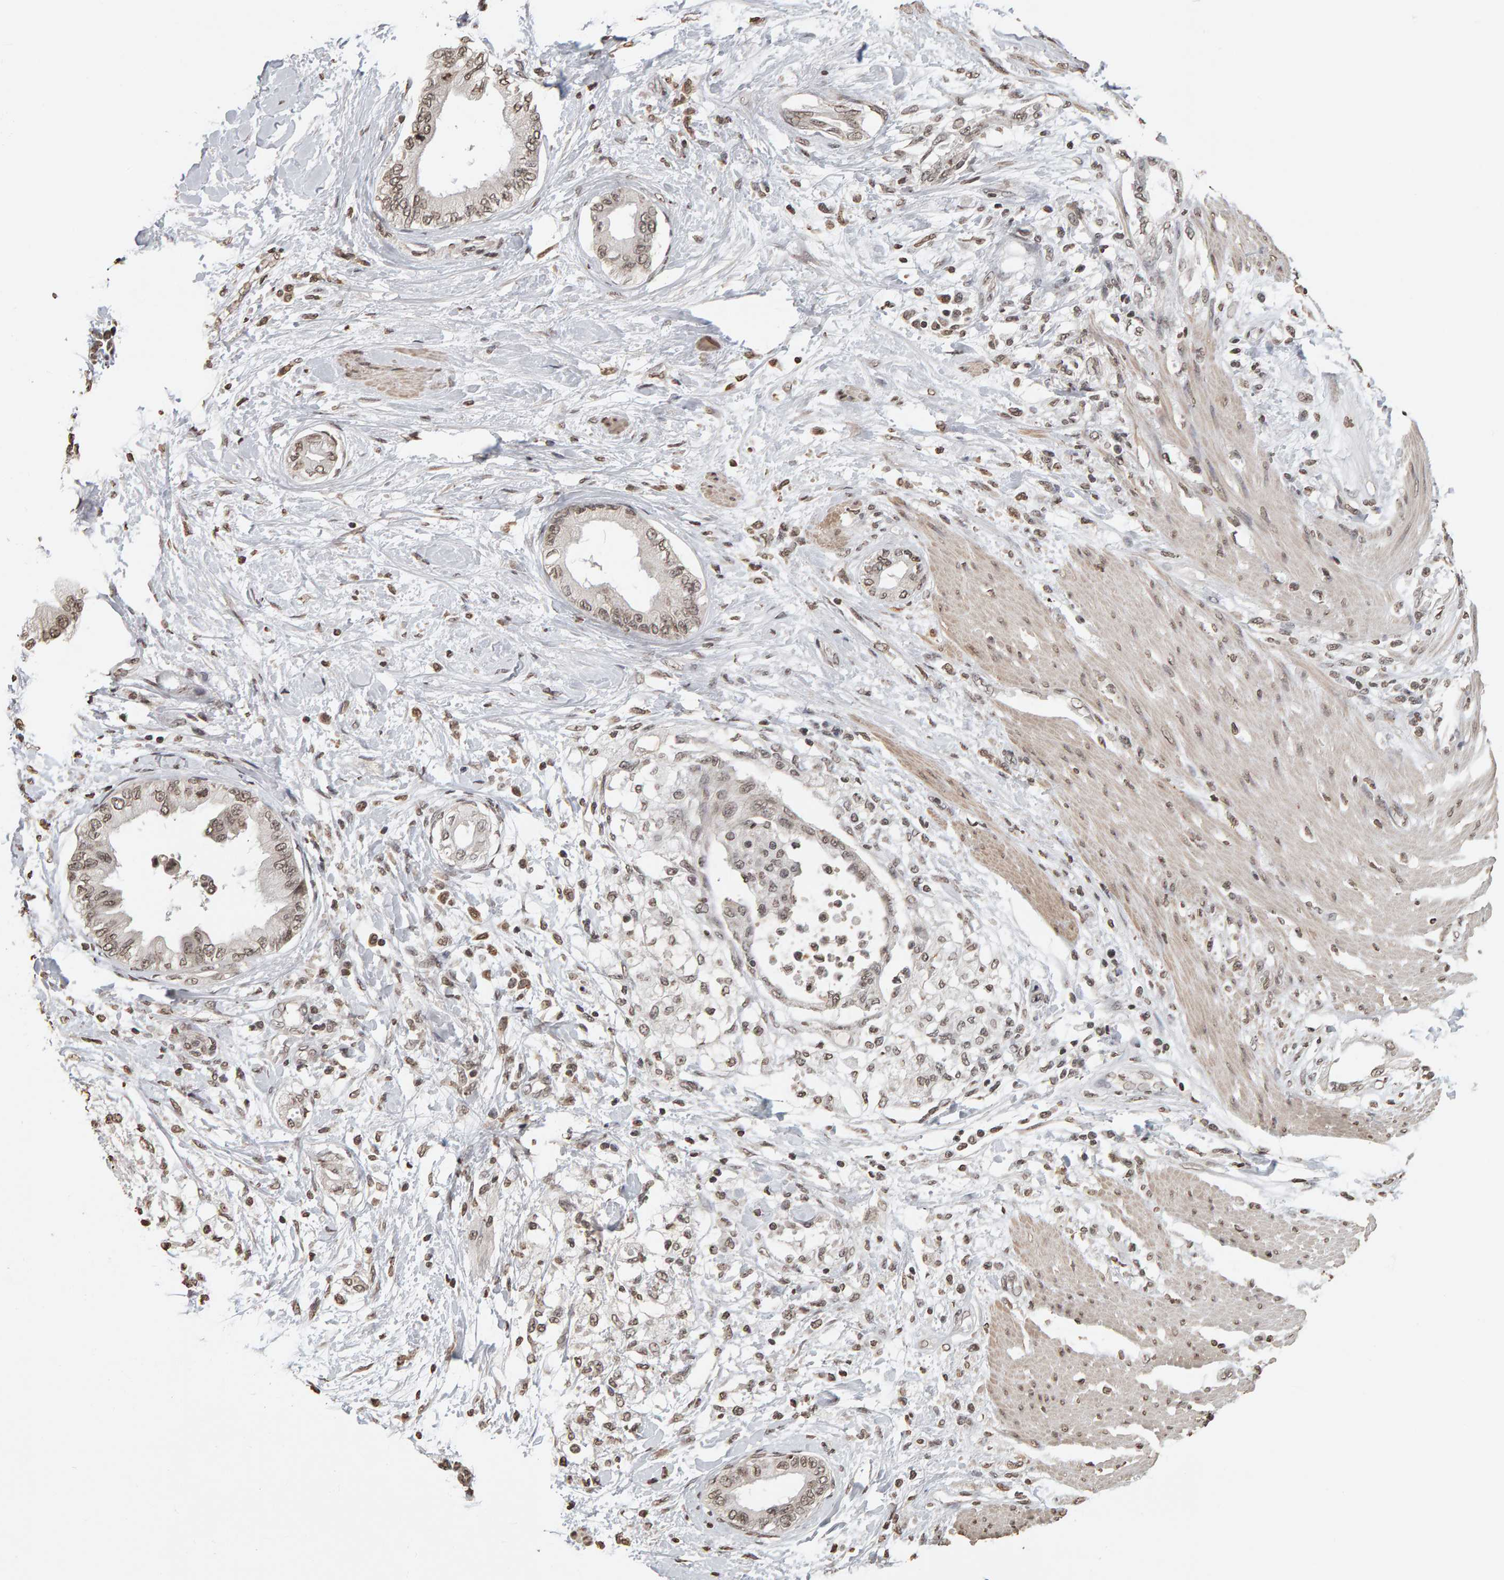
{"staining": {"intensity": "moderate", "quantity": ">75%", "location": "cytoplasmic/membranous,nuclear"}, "tissue": "pancreatic cancer", "cell_type": "Tumor cells", "image_type": "cancer", "snomed": [{"axis": "morphology", "description": "Normal tissue, NOS"}, {"axis": "morphology", "description": "Adenocarcinoma, NOS"}, {"axis": "topography", "description": "Pancreas"}, {"axis": "topography", "description": "Duodenum"}], "caption": "This is an image of IHC staining of pancreatic cancer, which shows moderate expression in the cytoplasmic/membranous and nuclear of tumor cells.", "gene": "AFF4", "patient": {"sex": "female", "age": 60}}